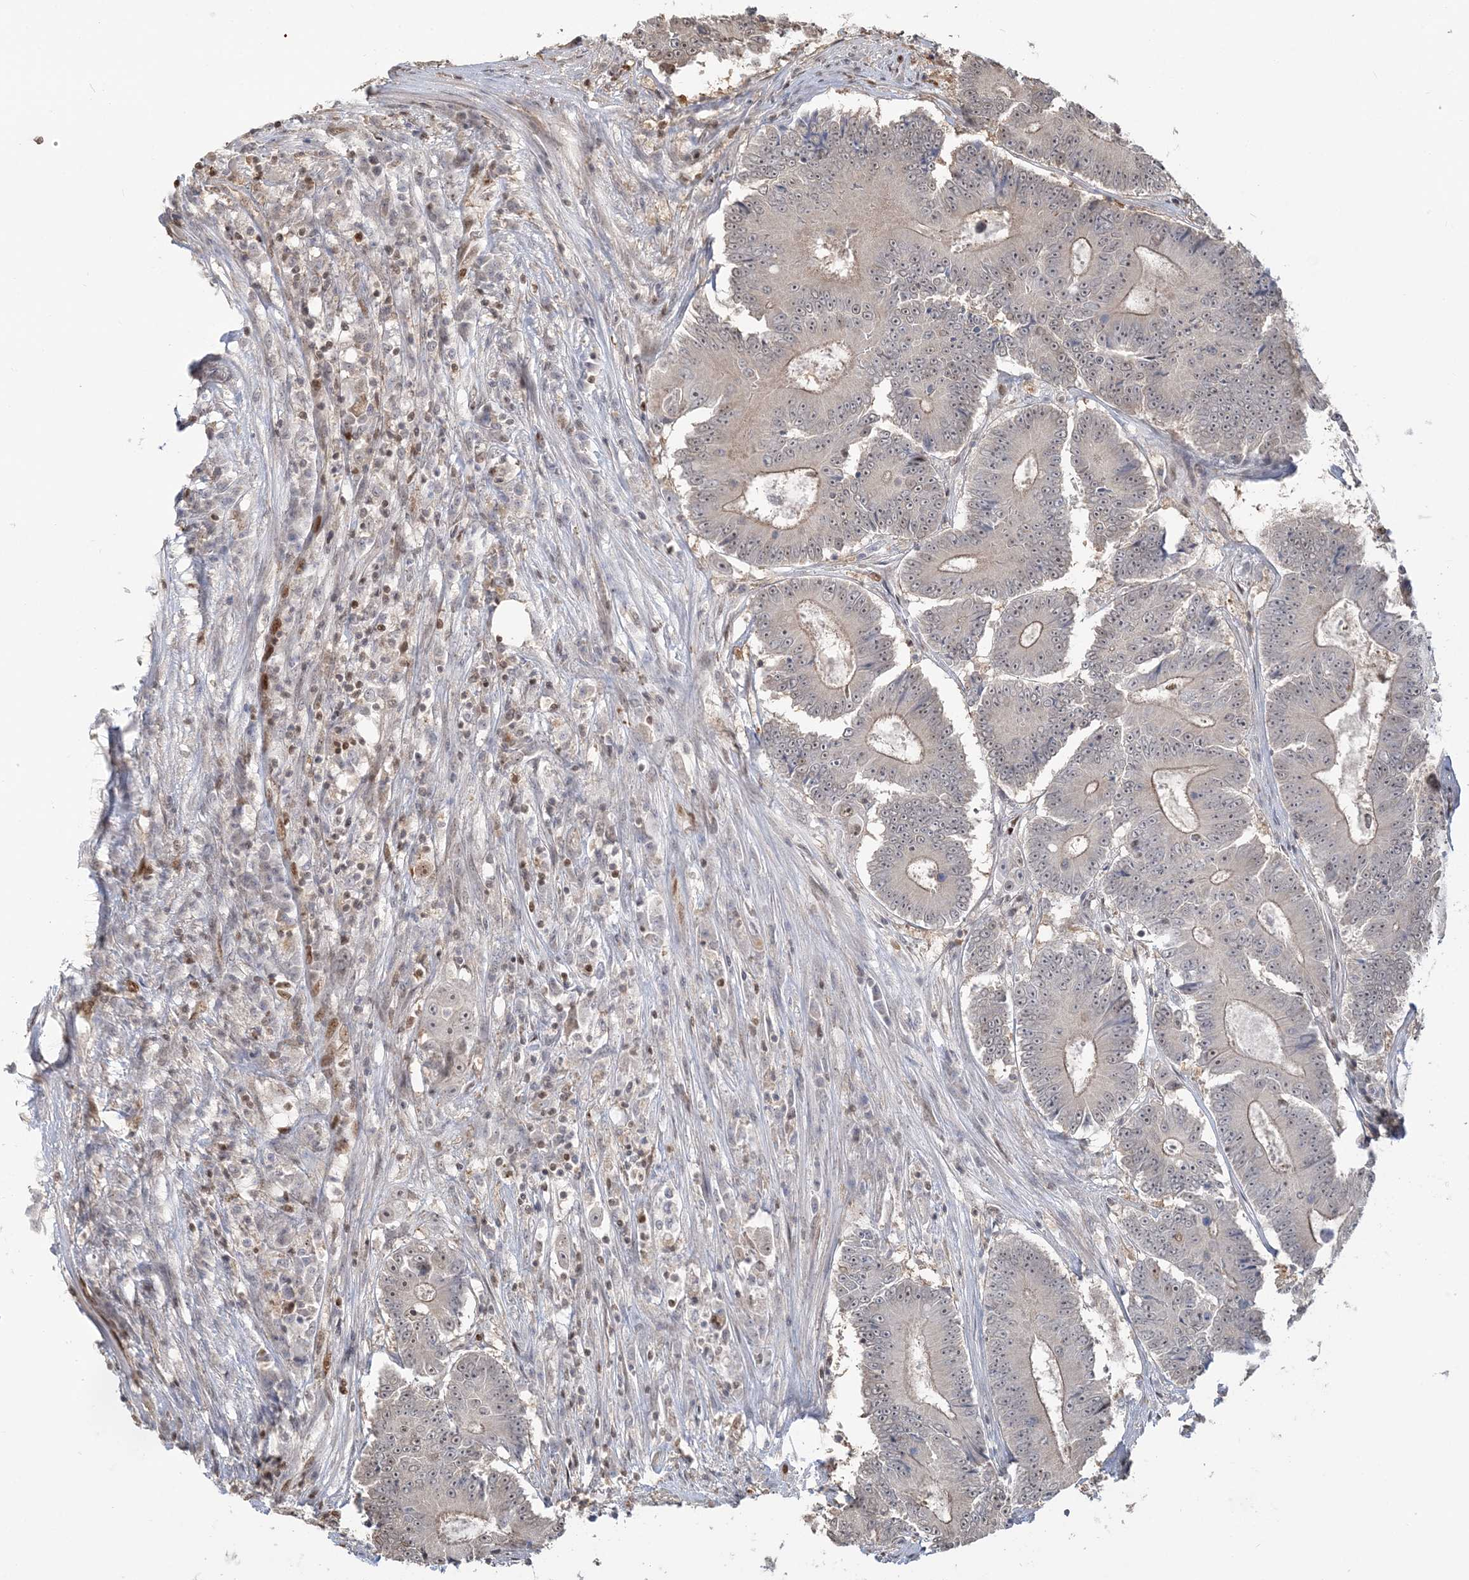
{"staining": {"intensity": "weak", "quantity": "25%-75%", "location": "cytoplasmic/membranous"}, "tissue": "colorectal cancer", "cell_type": "Tumor cells", "image_type": "cancer", "snomed": [{"axis": "morphology", "description": "Adenocarcinoma, NOS"}, {"axis": "topography", "description": "Colon"}], "caption": "Immunohistochemistry (IHC) of human colorectal adenocarcinoma demonstrates low levels of weak cytoplasmic/membranous expression in approximately 25%-75% of tumor cells.", "gene": "SUMO2", "patient": {"sex": "male", "age": 83}}